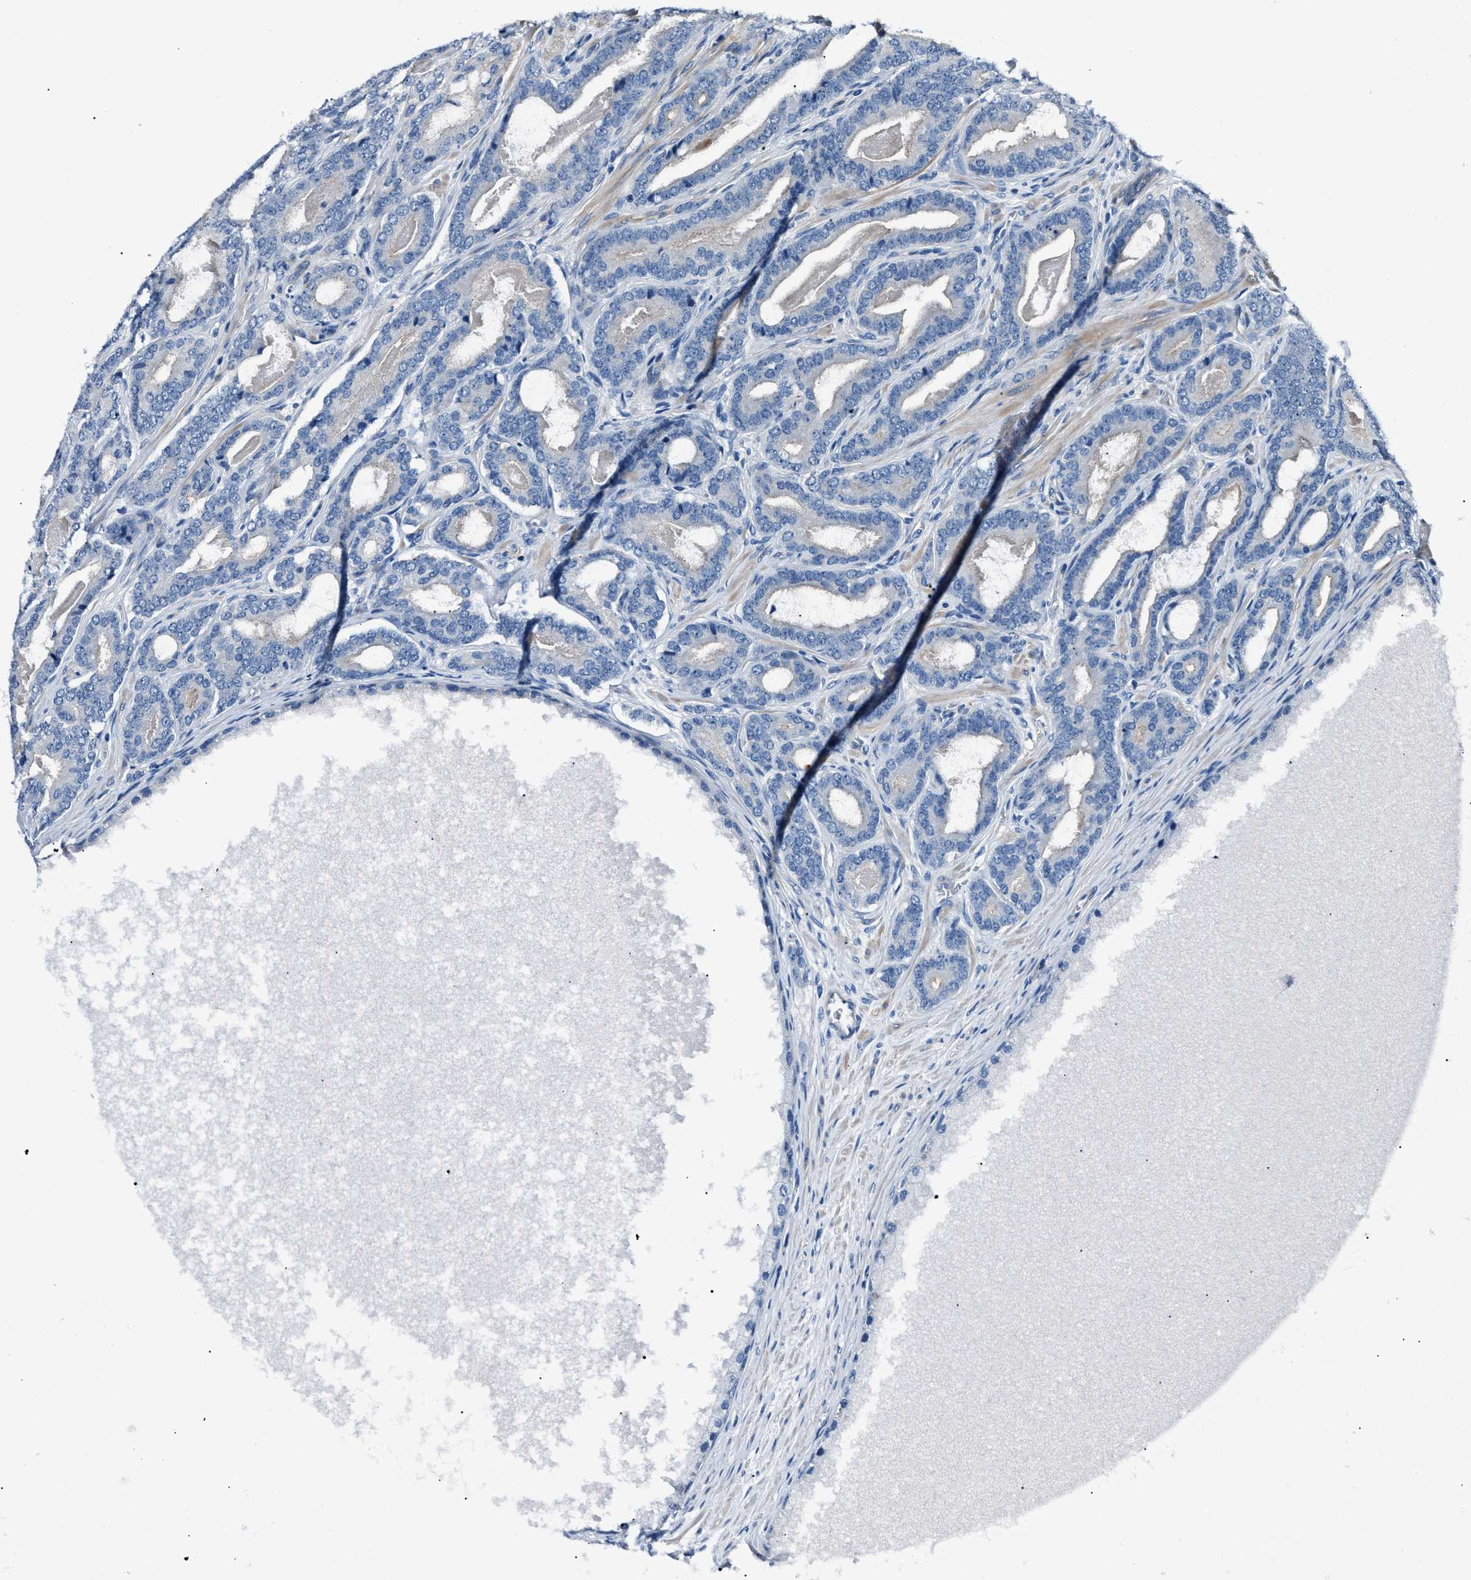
{"staining": {"intensity": "negative", "quantity": "none", "location": "none"}, "tissue": "prostate cancer", "cell_type": "Tumor cells", "image_type": "cancer", "snomed": [{"axis": "morphology", "description": "Adenocarcinoma, High grade"}, {"axis": "topography", "description": "Prostate"}], "caption": "Prostate high-grade adenocarcinoma was stained to show a protein in brown. There is no significant positivity in tumor cells. (DAB (3,3'-diaminobenzidine) immunohistochemistry with hematoxylin counter stain).", "gene": "MPDZ", "patient": {"sex": "male", "age": 60}}